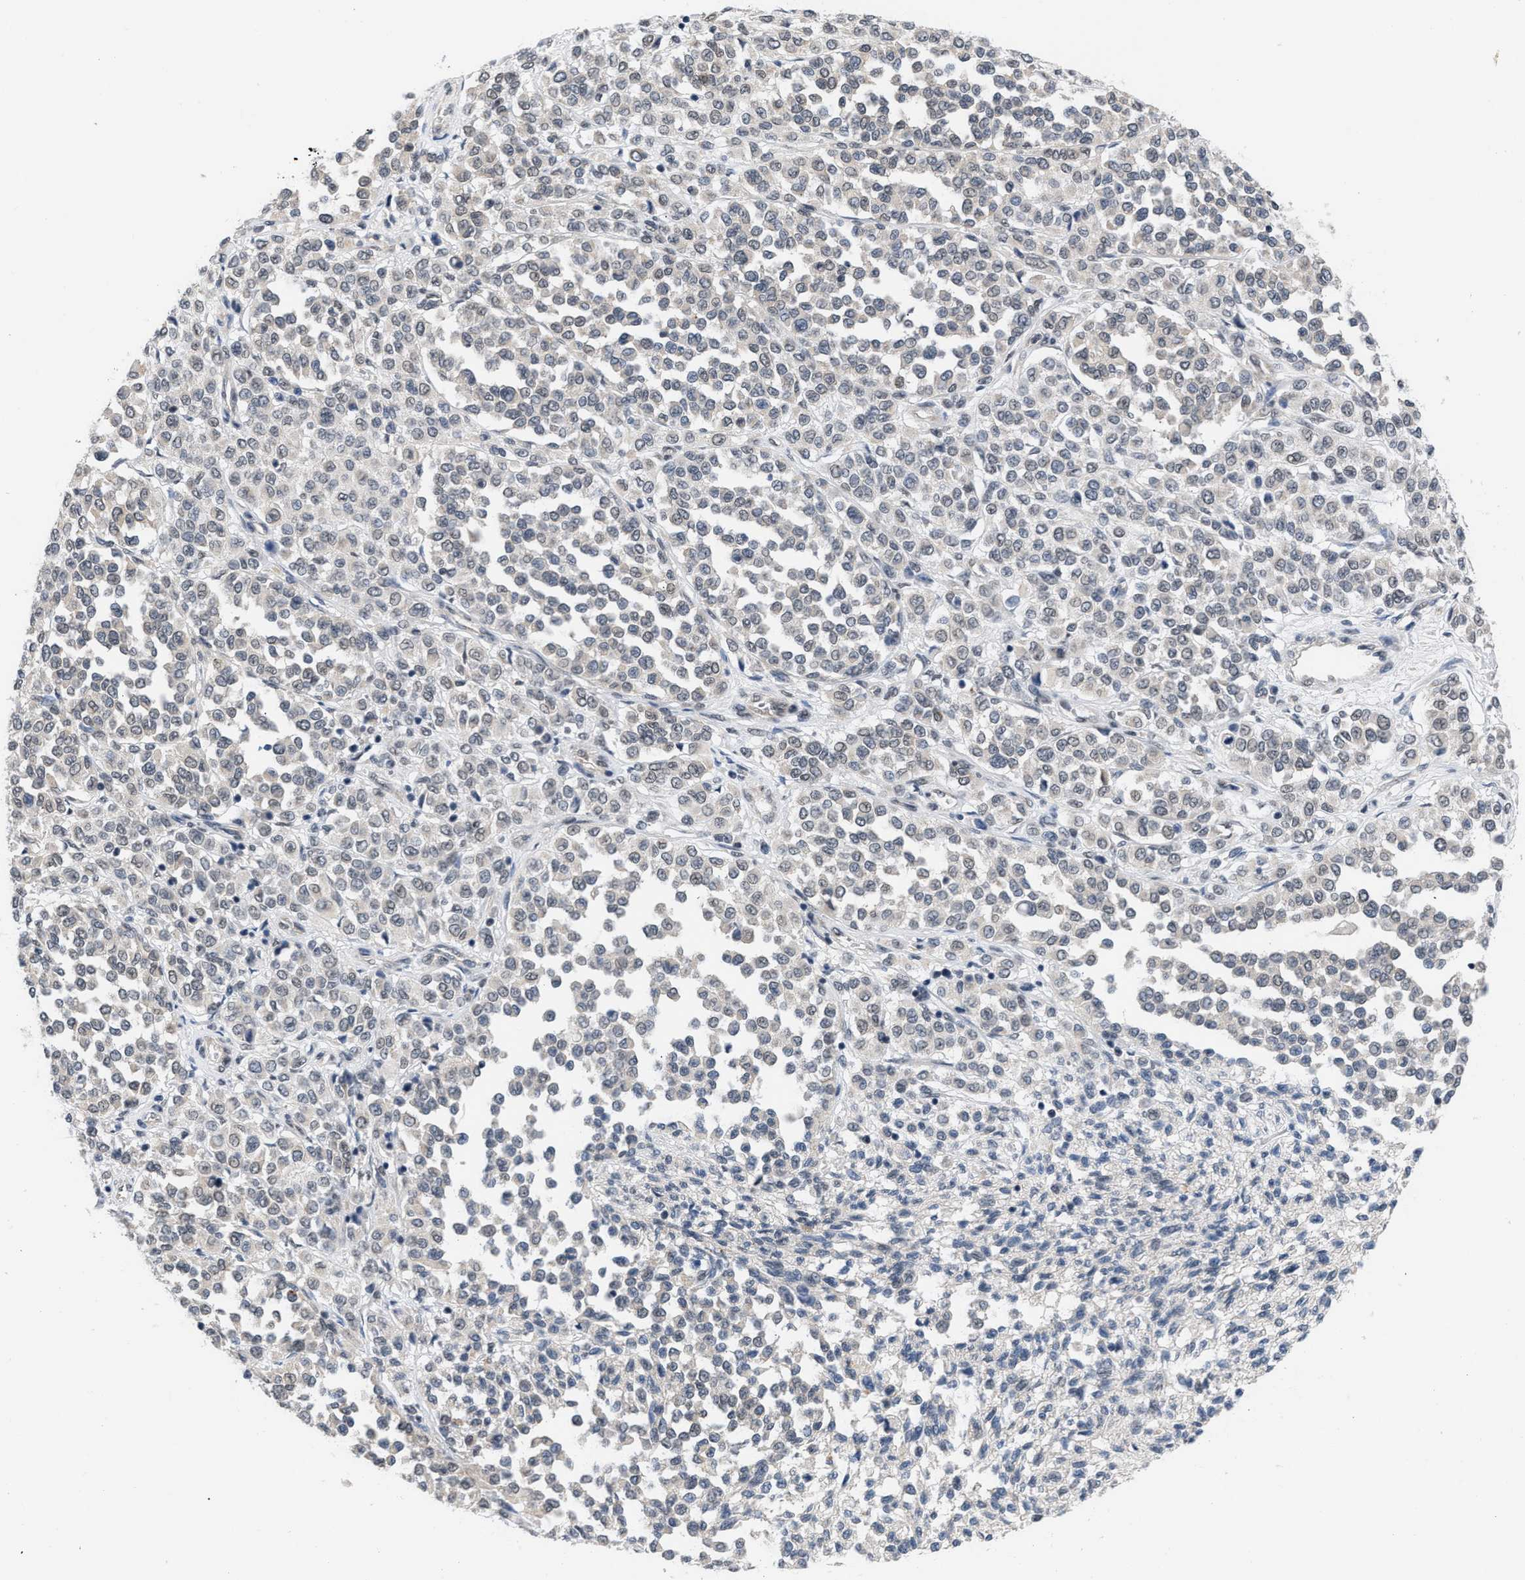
{"staining": {"intensity": "negative", "quantity": "none", "location": "none"}, "tissue": "melanoma", "cell_type": "Tumor cells", "image_type": "cancer", "snomed": [{"axis": "morphology", "description": "Malignant melanoma, Metastatic site"}, {"axis": "topography", "description": "Pancreas"}], "caption": "A high-resolution histopathology image shows immunohistochemistry (IHC) staining of malignant melanoma (metastatic site), which shows no significant positivity in tumor cells.", "gene": "TXNRD3", "patient": {"sex": "female", "age": 30}}